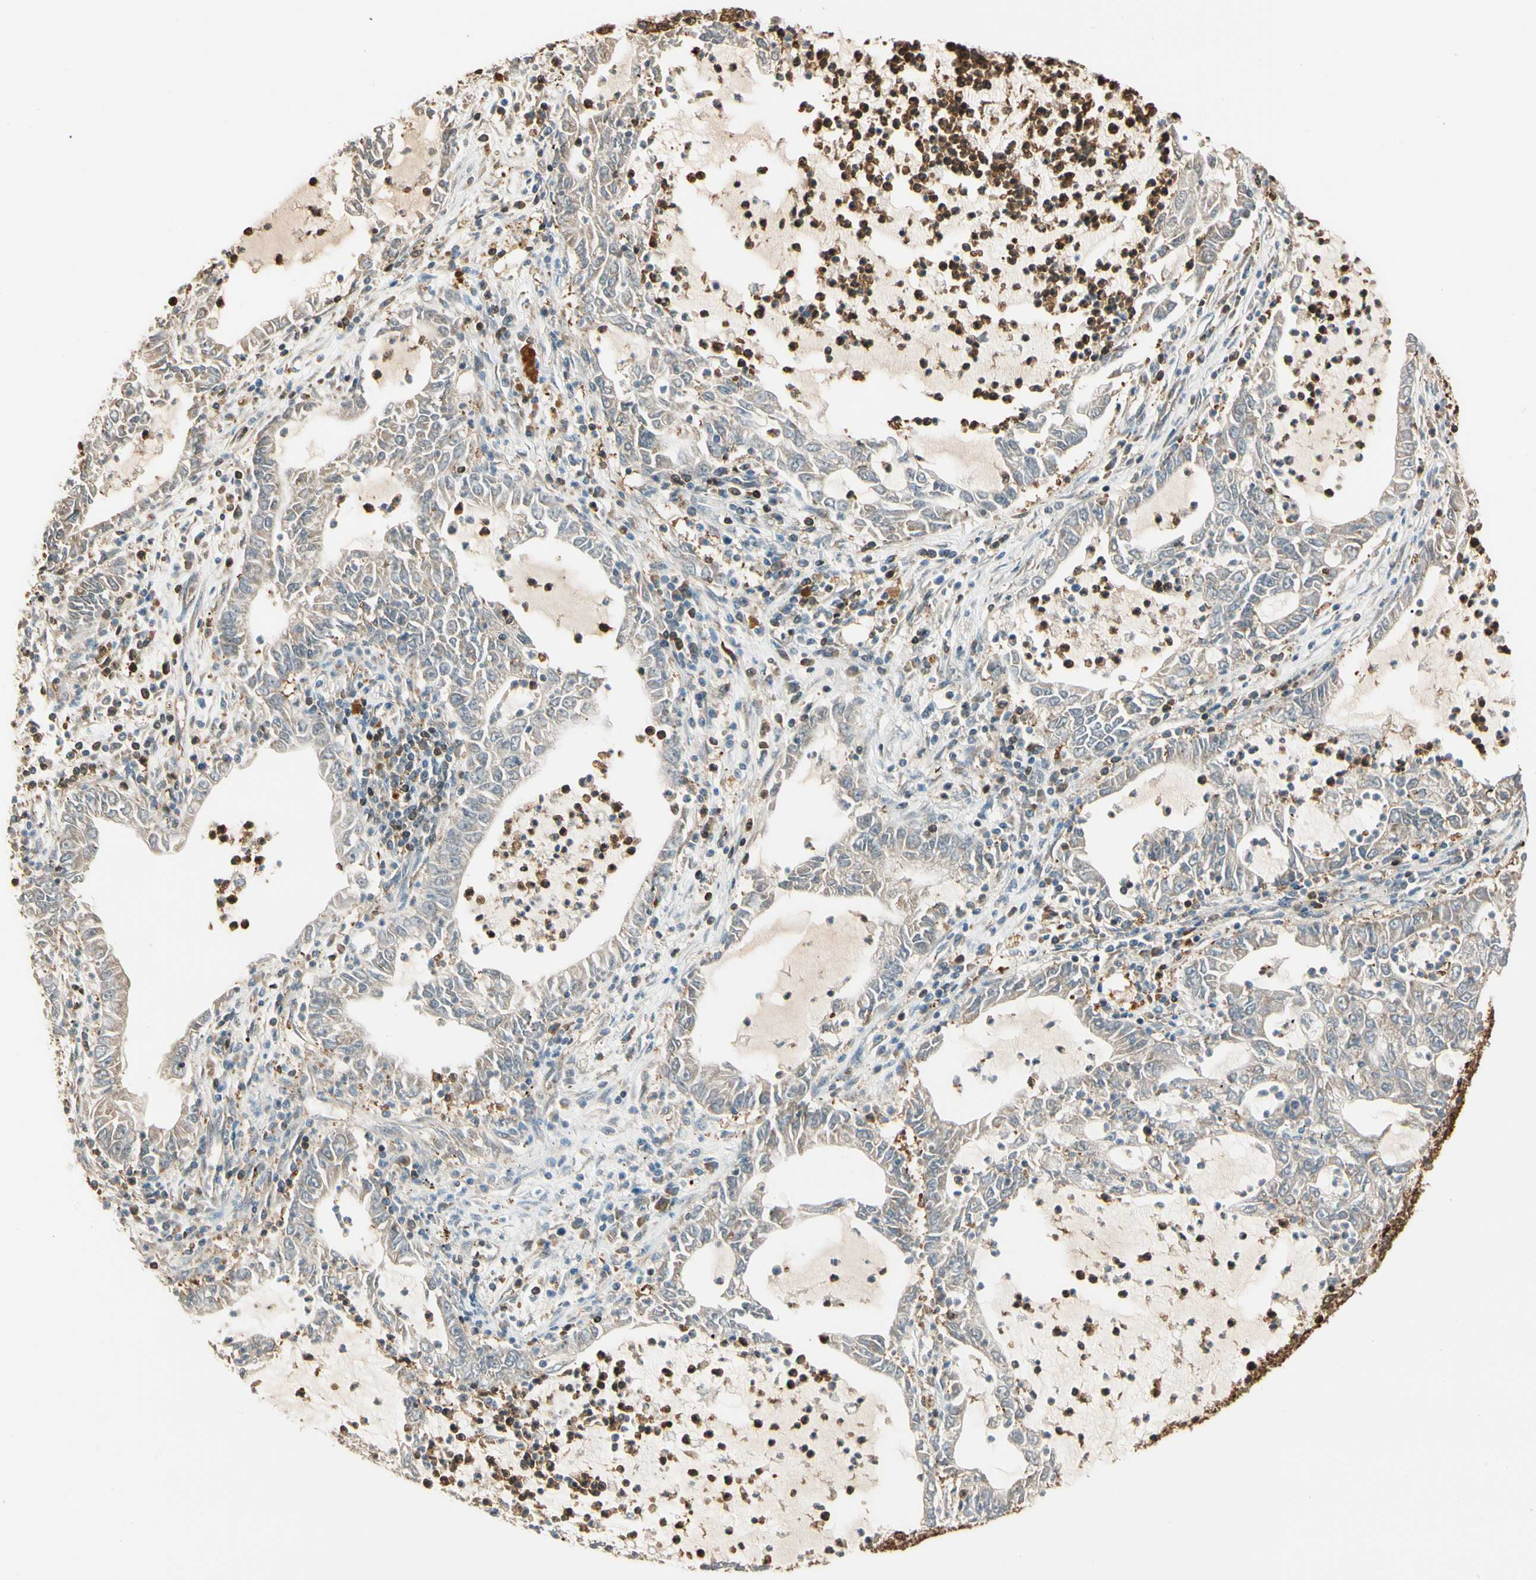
{"staining": {"intensity": "moderate", "quantity": ">75%", "location": "cytoplasmic/membranous,nuclear"}, "tissue": "lung cancer", "cell_type": "Tumor cells", "image_type": "cancer", "snomed": [{"axis": "morphology", "description": "Adenocarcinoma, NOS"}, {"axis": "topography", "description": "Lung"}], "caption": "Immunohistochemical staining of lung cancer (adenocarcinoma) shows medium levels of moderate cytoplasmic/membranous and nuclear expression in approximately >75% of tumor cells.", "gene": "PNCK", "patient": {"sex": "female", "age": 51}}